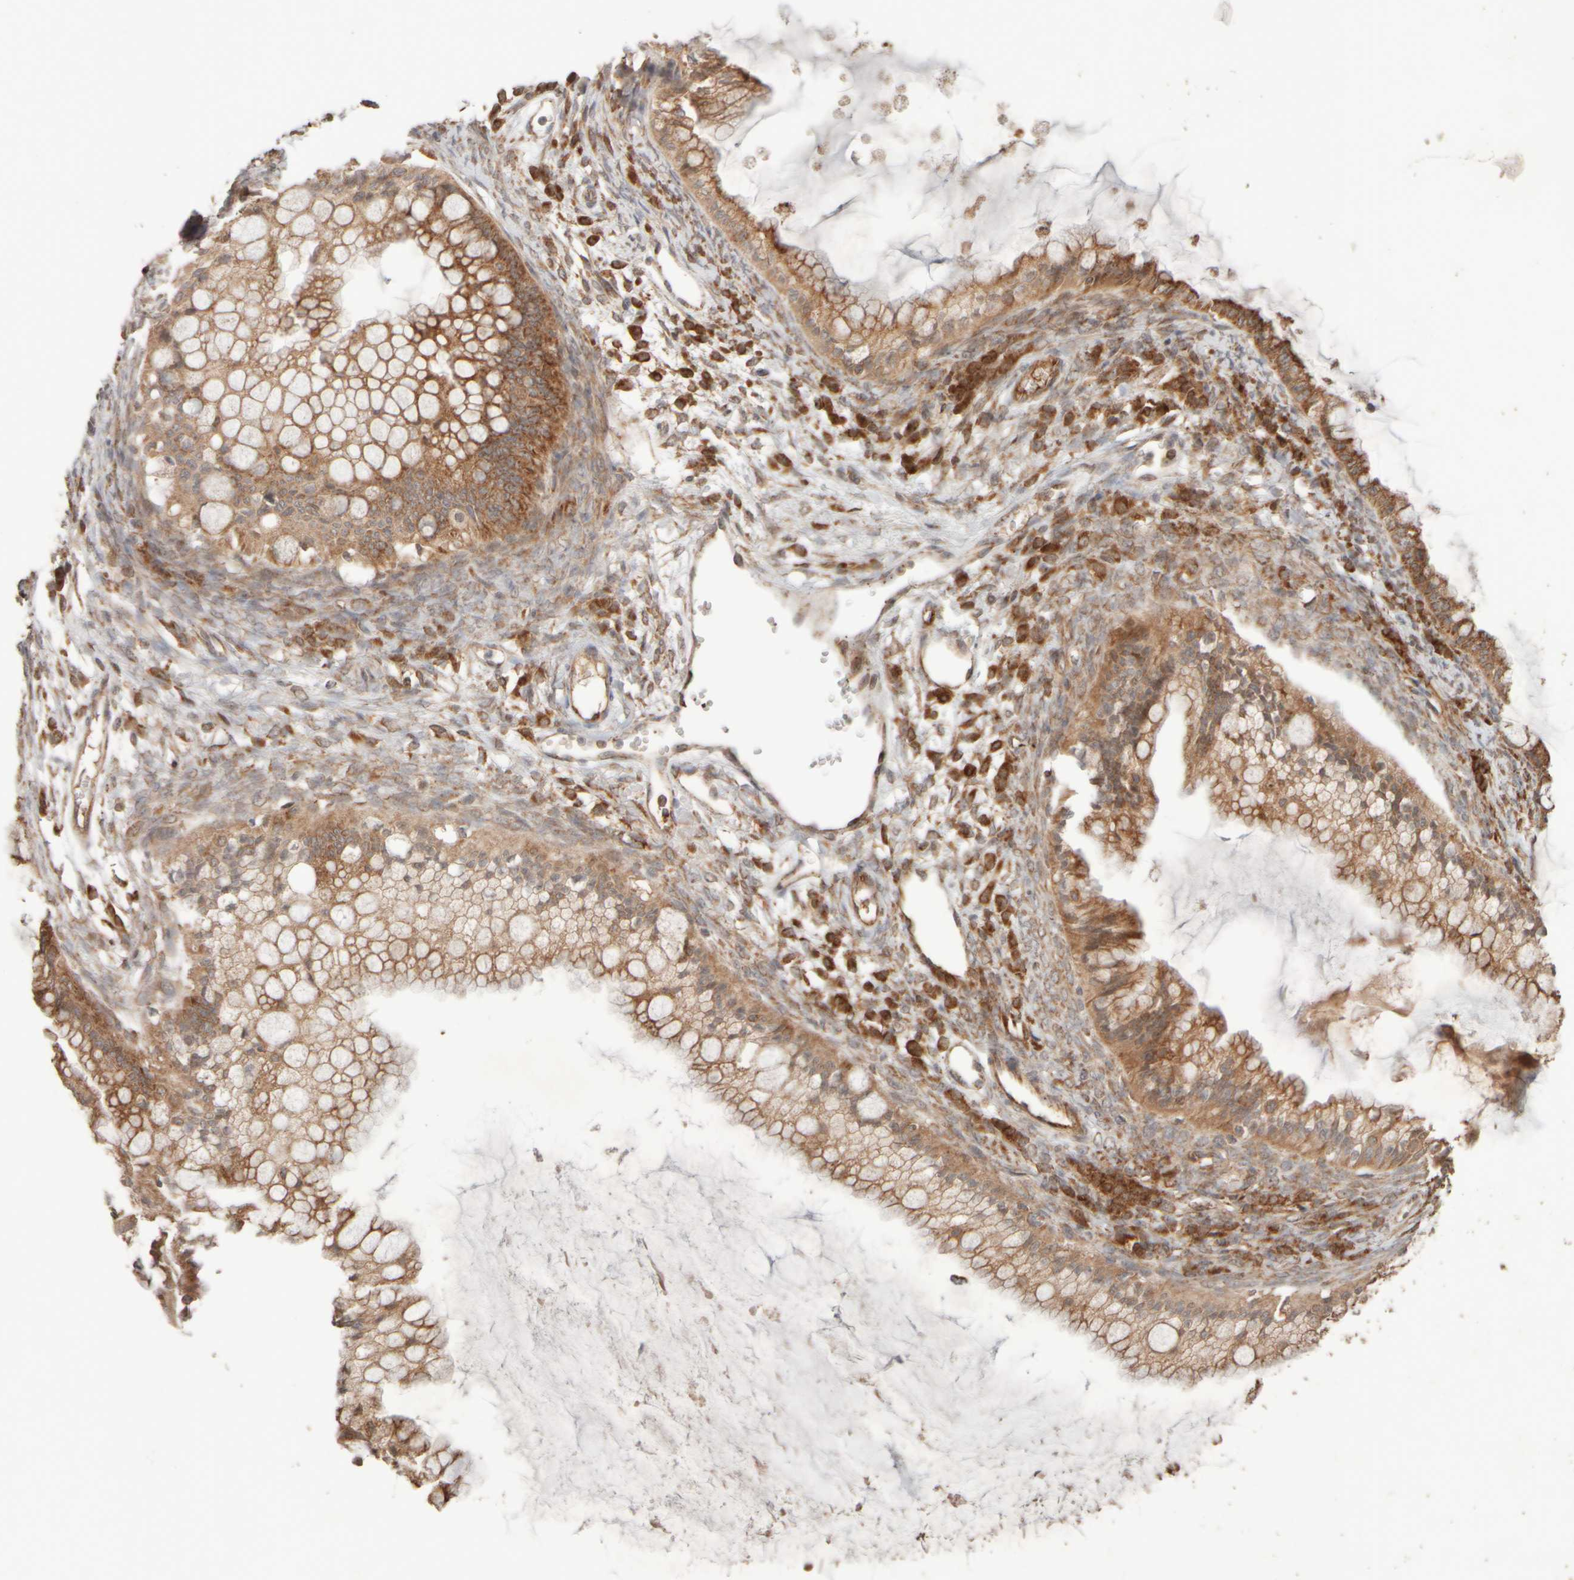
{"staining": {"intensity": "moderate", "quantity": ">75%", "location": "cytoplasmic/membranous"}, "tissue": "ovarian cancer", "cell_type": "Tumor cells", "image_type": "cancer", "snomed": [{"axis": "morphology", "description": "Cystadenocarcinoma, mucinous, NOS"}, {"axis": "topography", "description": "Ovary"}], "caption": "Immunohistochemical staining of human ovarian mucinous cystadenocarcinoma reveals medium levels of moderate cytoplasmic/membranous protein positivity in approximately >75% of tumor cells.", "gene": "EIF2B3", "patient": {"sex": "female", "age": 57}}